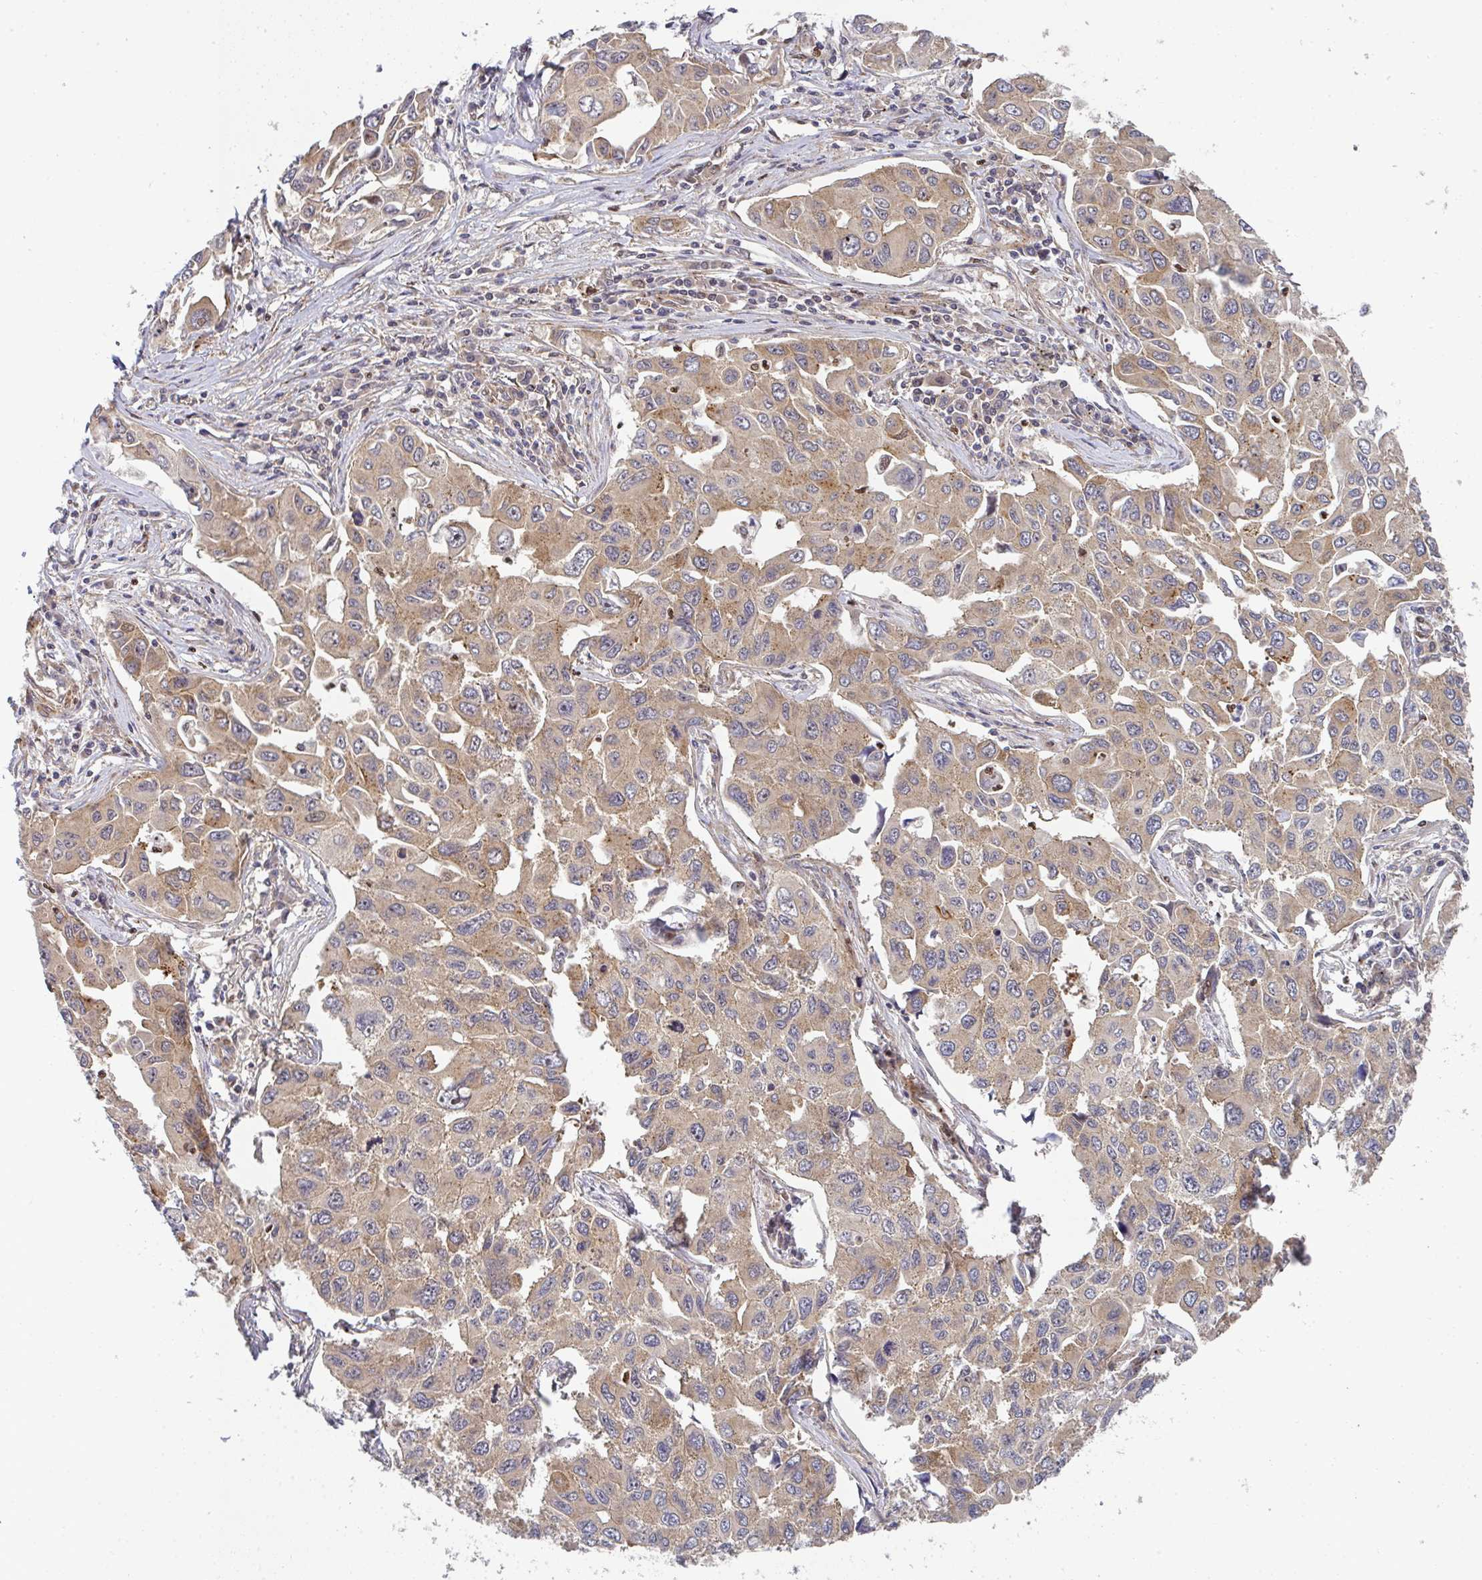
{"staining": {"intensity": "moderate", "quantity": ">75%", "location": "cytoplasmic/membranous"}, "tissue": "lung cancer", "cell_type": "Tumor cells", "image_type": "cancer", "snomed": [{"axis": "morphology", "description": "Adenocarcinoma, NOS"}, {"axis": "topography", "description": "Lung"}], "caption": "This micrograph displays lung adenocarcinoma stained with IHC to label a protein in brown. The cytoplasmic/membranous of tumor cells show moderate positivity for the protein. Nuclei are counter-stained blue.", "gene": "SIMC1", "patient": {"sex": "male", "age": 64}}